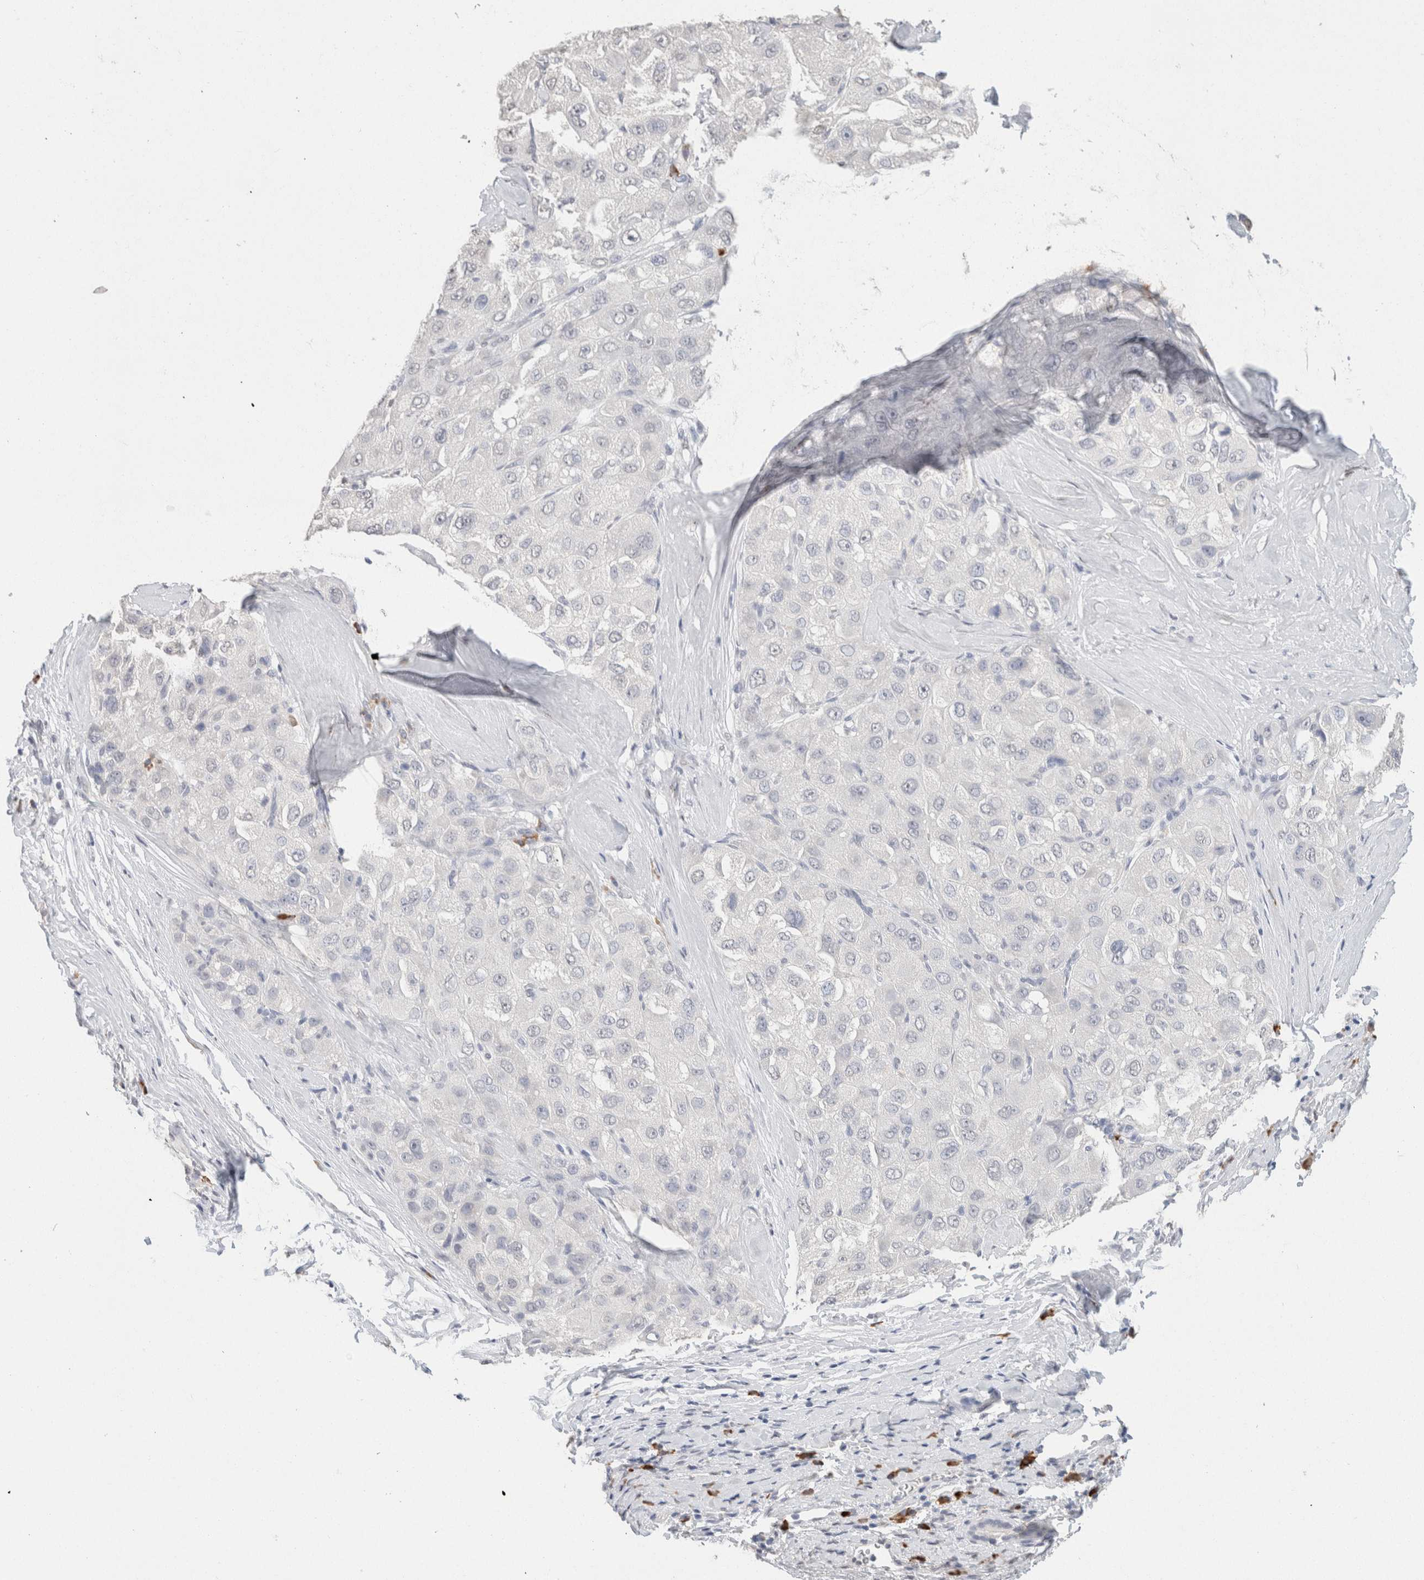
{"staining": {"intensity": "negative", "quantity": "none", "location": "none"}, "tissue": "liver cancer", "cell_type": "Tumor cells", "image_type": "cancer", "snomed": [{"axis": "morphology", "description": "Carcinoma, Hepatocellular, NOS"}, {"axis": "topography", "description": "Liver"}], "caption": "A histopathology image of human hepatocellular carcinoma (liver) is negative for staining in tumor cells. (Immunohistochemistry, brightfield microscopy, high magnification).", "gene": "CD80", "patient": {"sex": "male", "age": 80}}